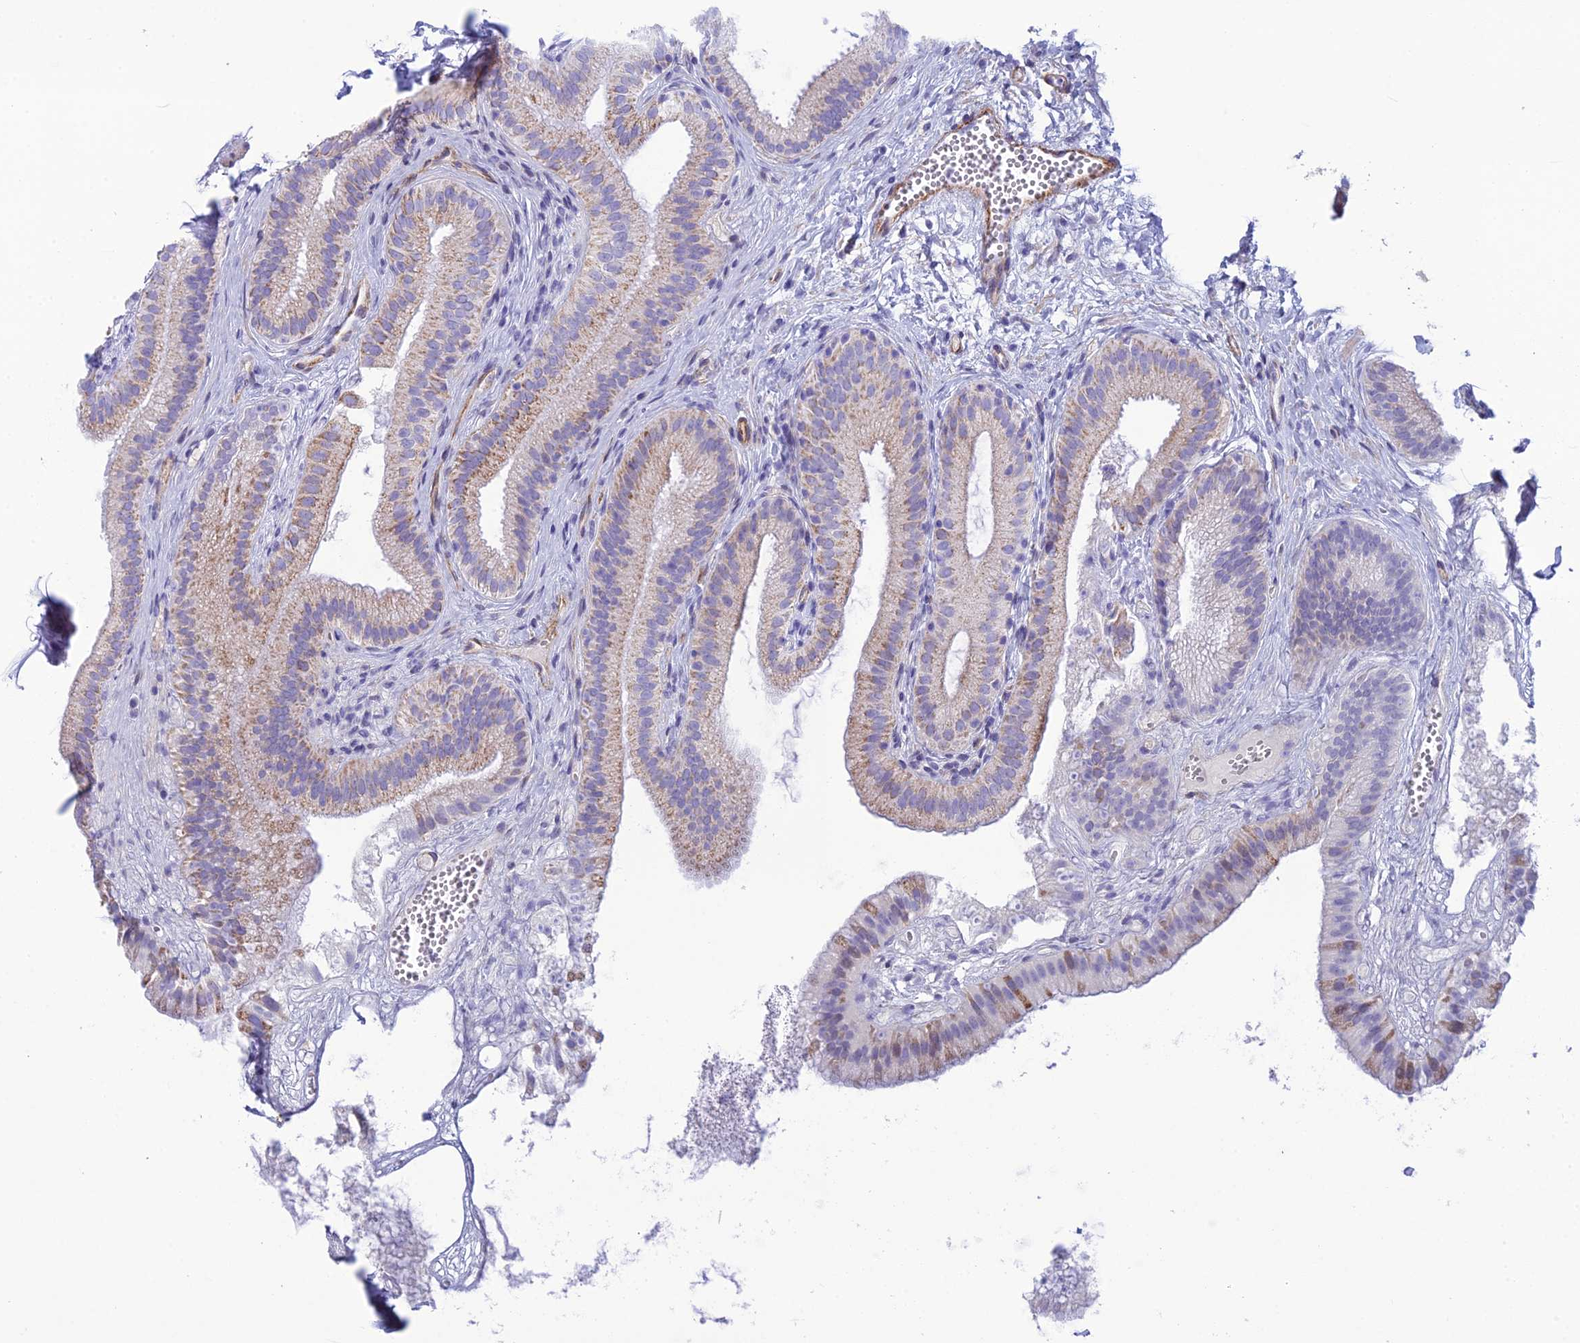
{"staining": {"intensity": "weak", "quantity": "25%-75%", "location": "cytoplasmic/membranous"}, "tissue": "gallbladder", "cell_type": "Glandular cells", "image_type": "normal", "snomed": [{"axis": "morphology", "description": "Normal tissue, NOS"}, {"axis": "topography", "description": "Gallbladder"}], "caption": "Immunohistochemical staining of benign human gallbladder demonstrates weak cytoplasmic/membranous protein positivity in approximately 25%-75% of glandular cells. Nuclei are stained in blue.", "gene": "POMGNT1", "patient": {"sex": "female", "age": 54}}